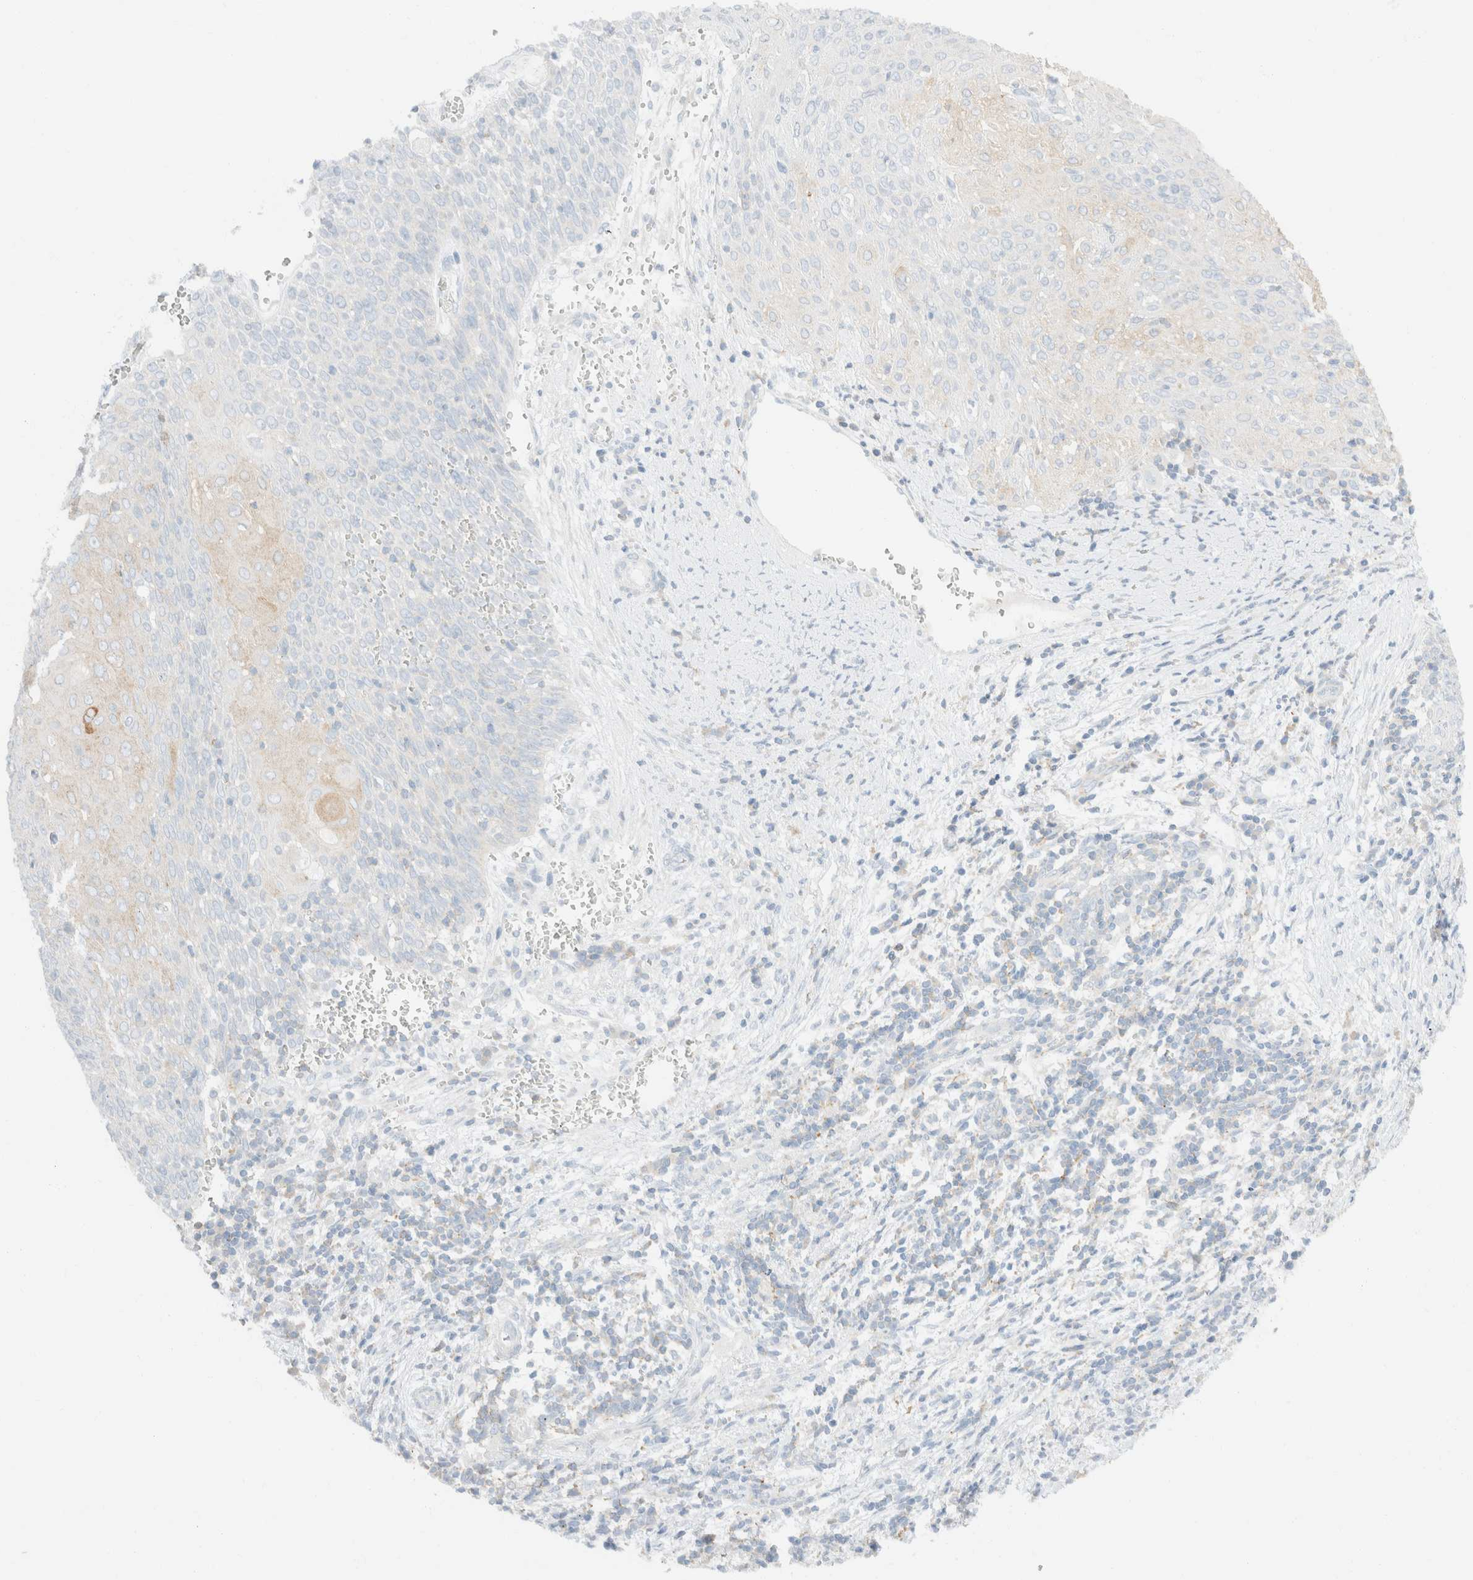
{"staining": {"intensity": "negative", "quantity": "none", "location": "none"}, "tissue": "cervical cancer", "cell_type": "Tumor cells", "image_type": "cancer", "snomed": [{"axis": "morphology", "description": "Squamous cell carcinoma, NOS"}, {"axis": "topography", "description": "Cervix"}], "caption": "The immunohistochemistry histopathology image has no significant expression in tumor cells of squamous cell carcinoma (cervical) tissue.", "gene": "SH3GLB2", "patient": {"sex": "female", "age": 39}}